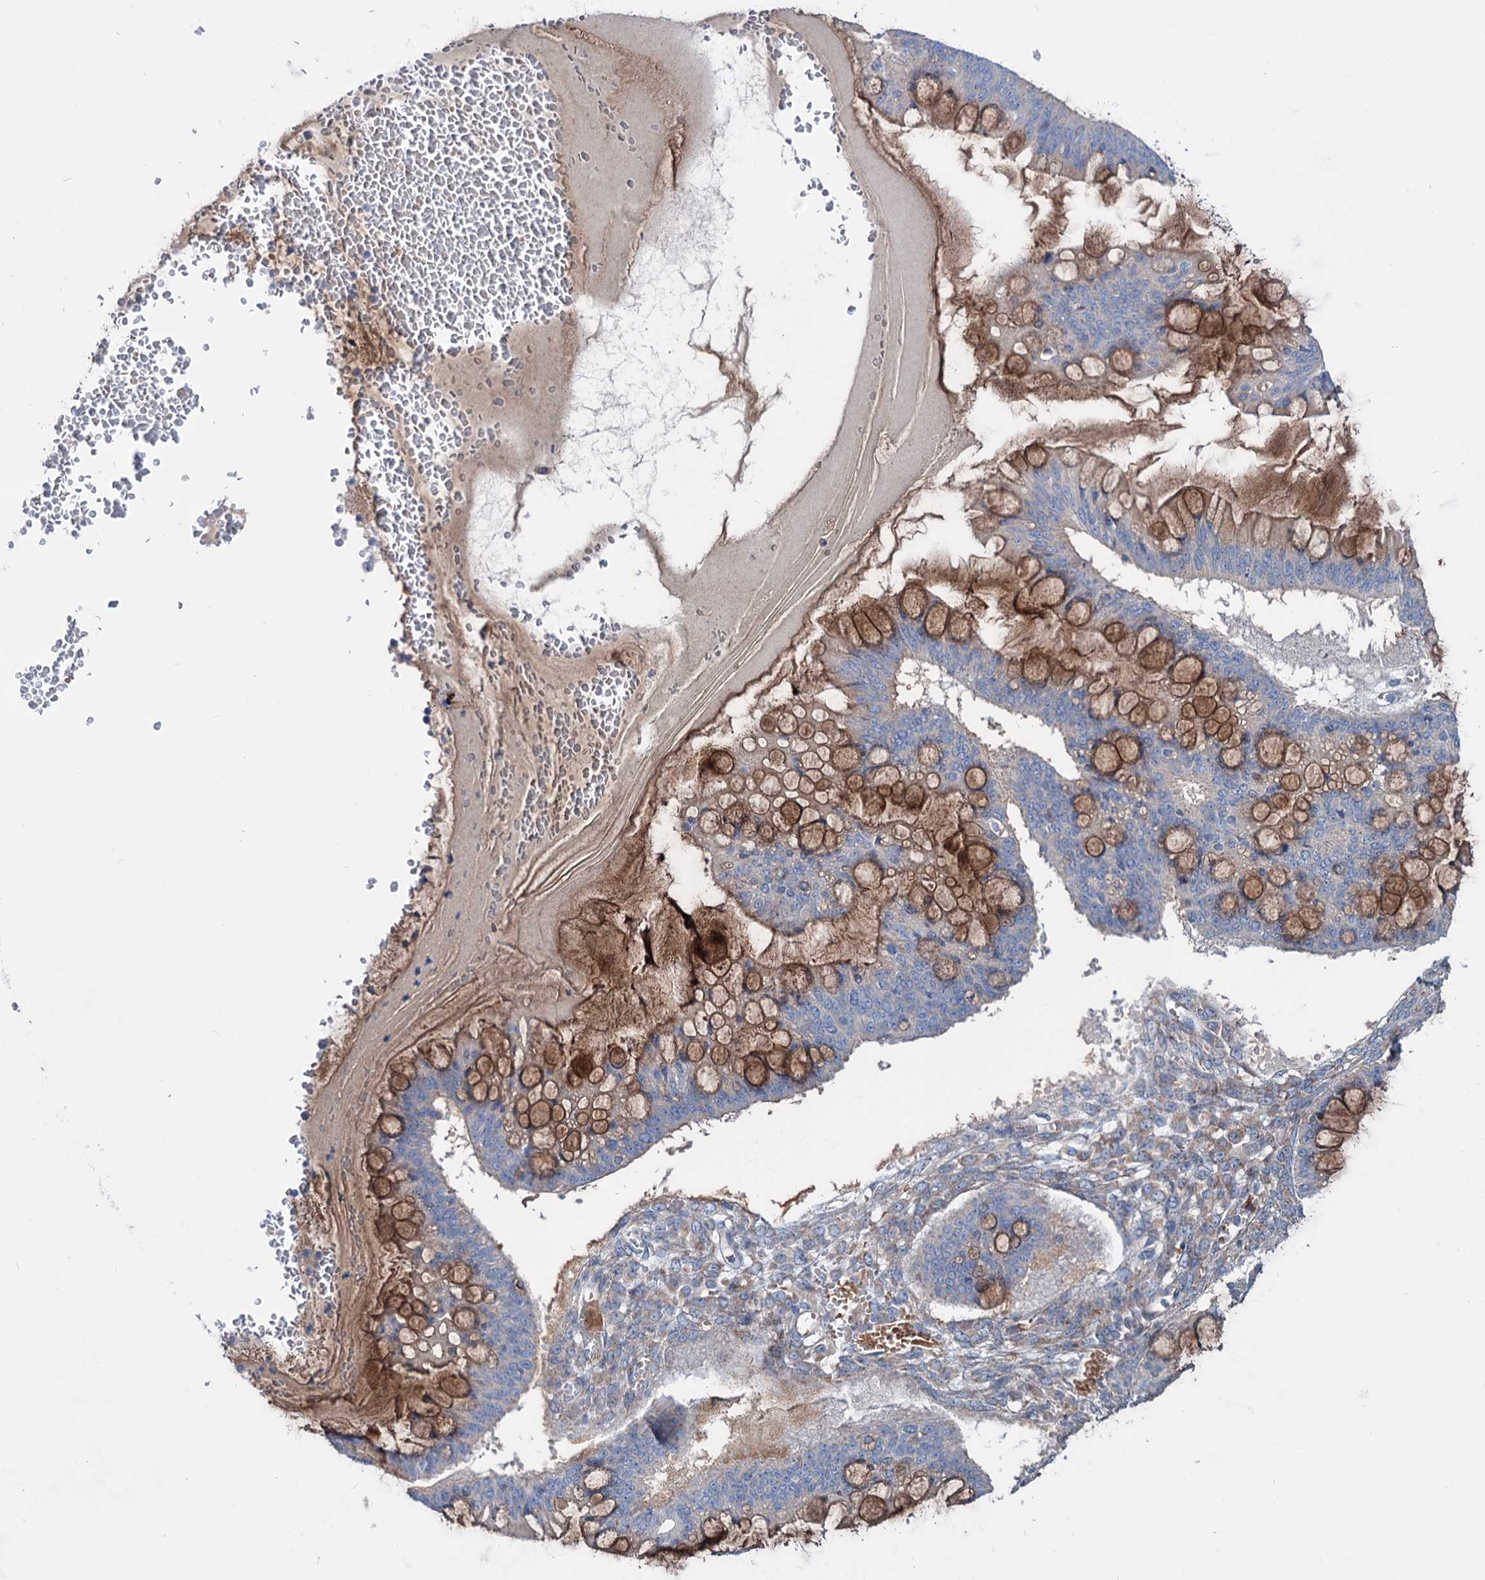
{"staining": {"intensity": "moderate", "quantity": "25%-75%", "location": "cytoplasmic/membranous"}, "tissue": "ovarian cancer", "cell_type": "Tumor cells", "image_type": "cancer", "snomed": [{"axis": "morphology", "description": "Cystadenocarcinoma, mucinous, NOS"}, {"axis": "topography", "description": "Ovary"}], "caption": "Human ovarian cancer (mucinous cystadenocarcinoma) stained with a brown dye reveals moderate cytoplasmic/membranous positive expression in approximately 25%-75% of tumor cells.", "gene": "PTDSS2", "patient": {"sex": "female", "age": 73}}